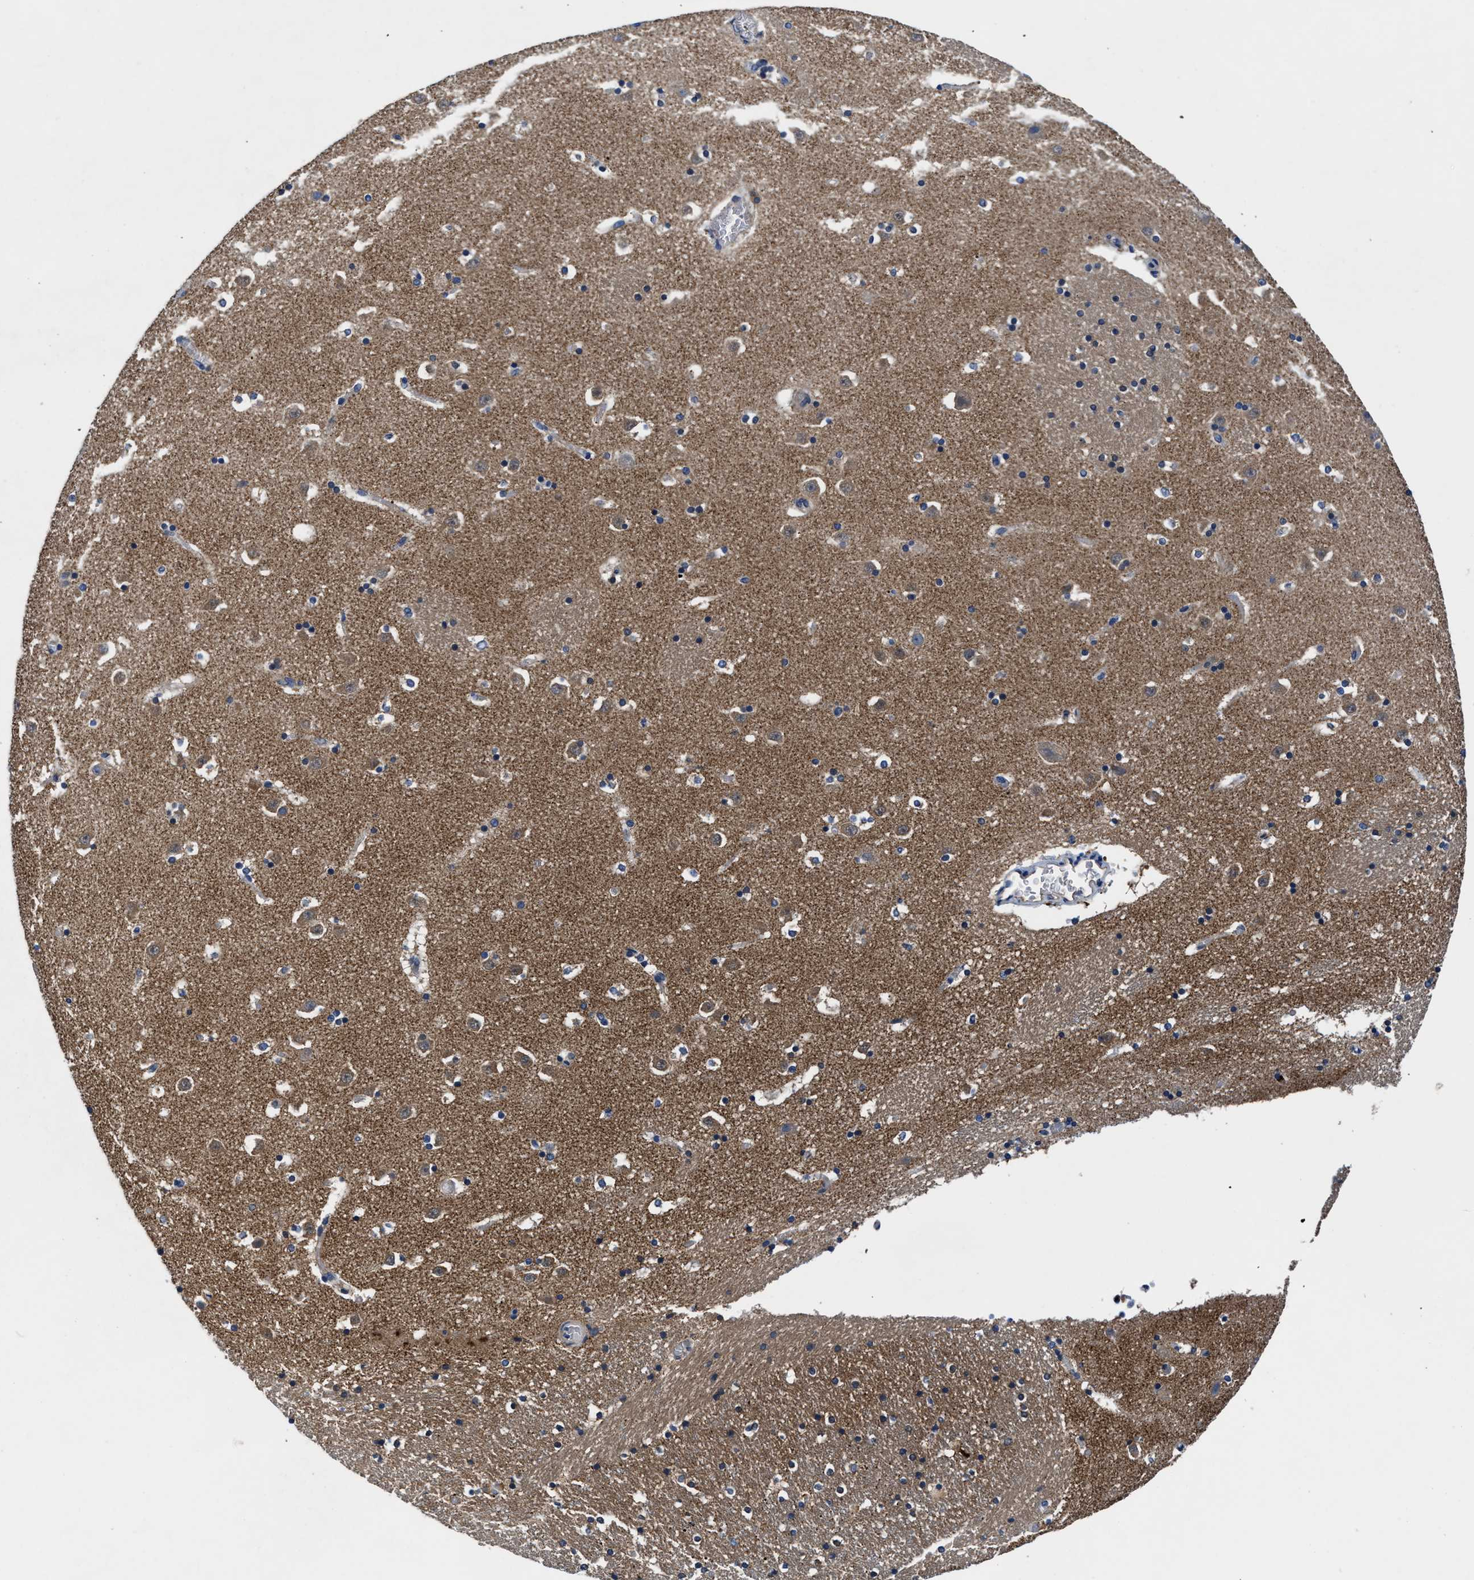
{"staining": {"intensity": "weak", "quantity": ">75%", "location": "cytoplasmic/membranous"}, "tissue": "caudate", "cell_type": "Glial cells", "image_type": "normal", "snomed": [{"axis": "morphology", "description": "Normal tissue, NOS"}, {"axis": "topography", "description": "Lateral ventricle wall"}], "caption": "Protein staining of normal caudate exhibits weak cytoplasmic/membranous staining in approximately >75% of glial cells.", "gene": "PHLPP1", "patient": {"sex": "male", "age": 45}}